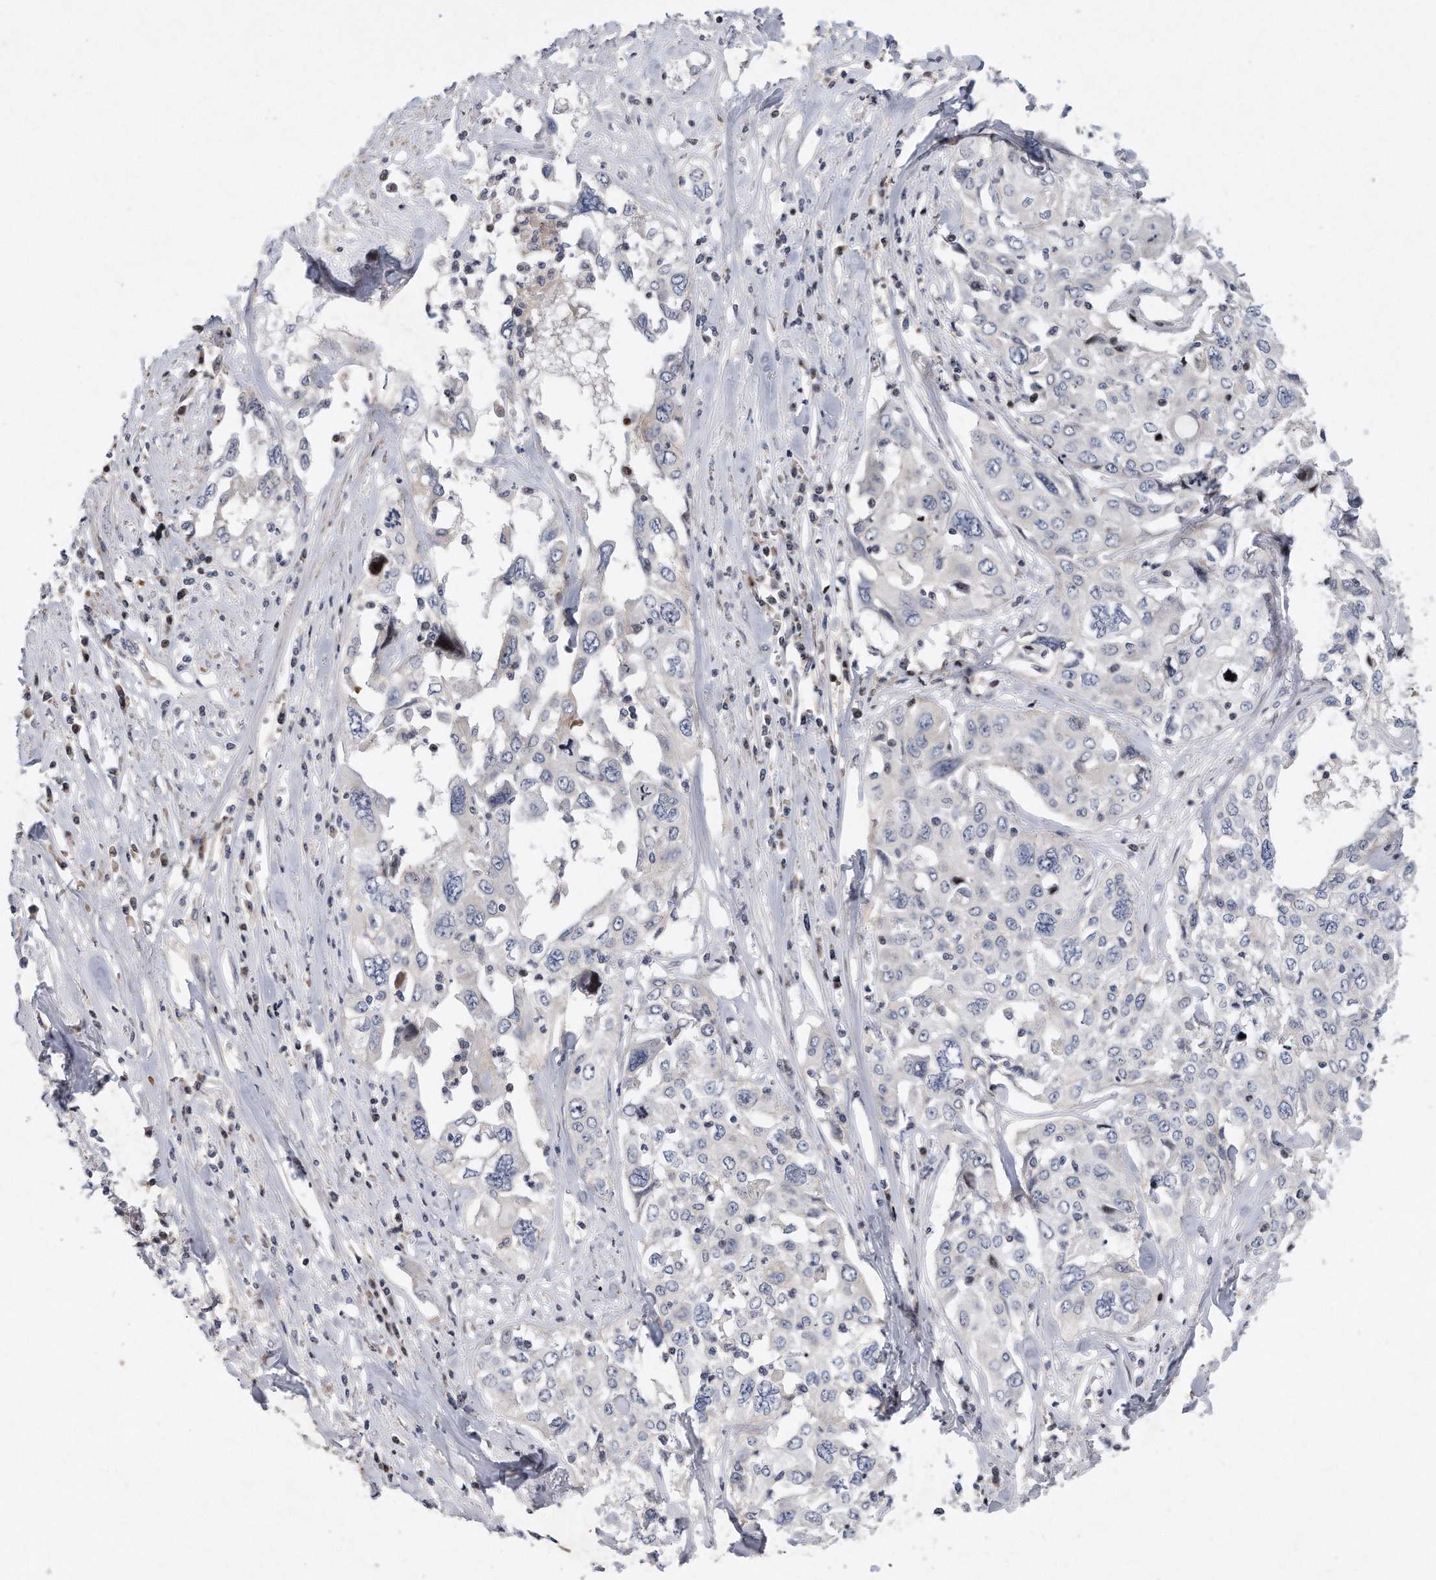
{"staining": {"intensity": "negative", "quantity": "none", "location": "none"}, "tissue": "cervical cancer", "cell_type": "Tumor cells", "image_type": "cancer", "snomed": [{"axis": "morphology", "description": "Squamous cell carcinoma, NOS"}, {"axis": "topography", "description": "Cervix"}], "caption": "DAB immunohistochemical staining of human squamous cell carcinoma (cervical) shows no significant staining in tumor cells.", "gene": "CDH12", "patient": {"sex": "female", "age": 31}}